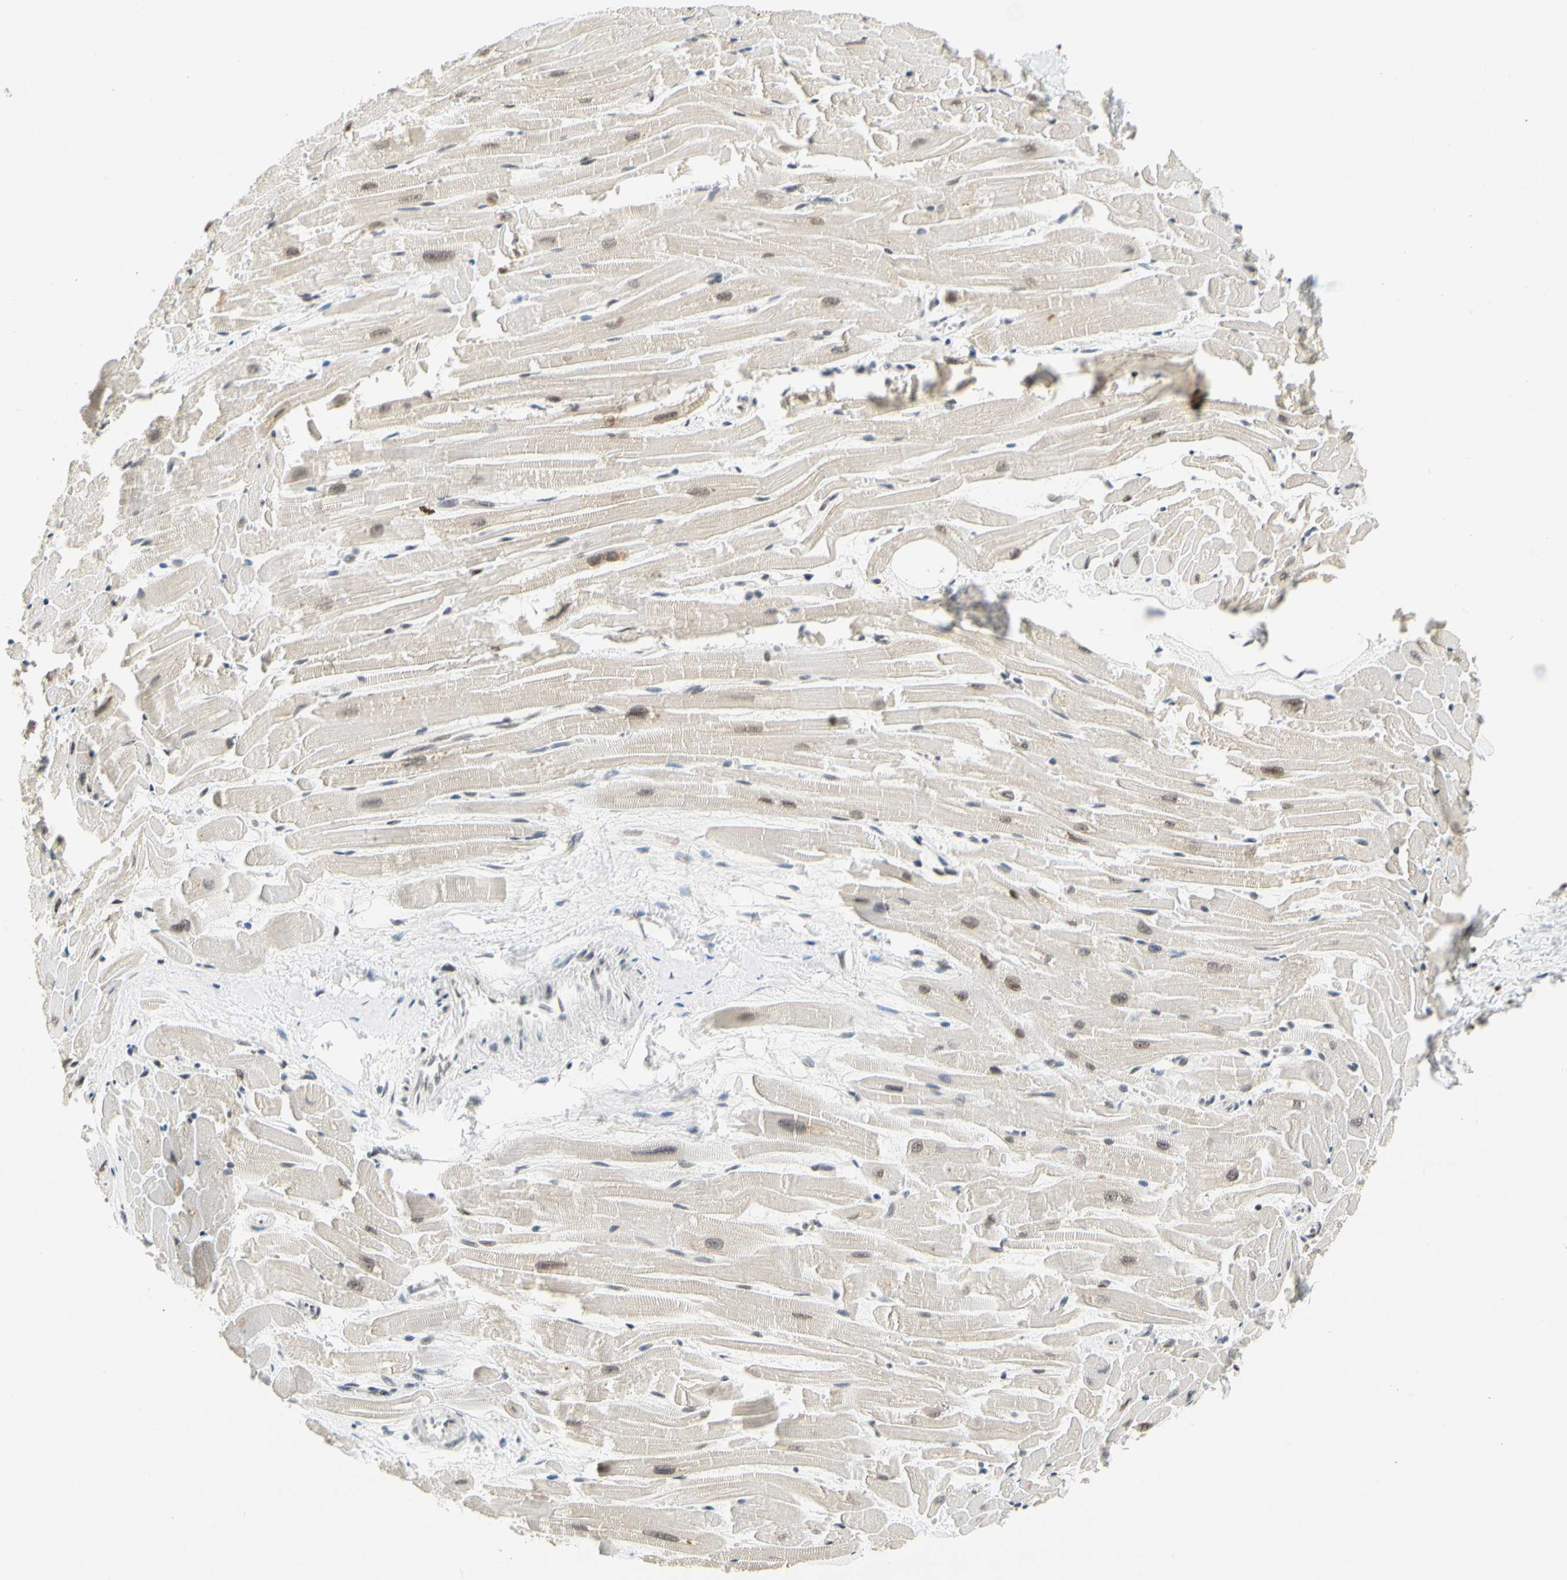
{"staining": {"intensity": "moderate", "quantity": "25%-75%", "location": "nuclear"}, "tissue": "heart muscle", "cell_type": "Cardiomyocytes", "image_type": "normal", "snomed": [{"axis": "morphology", "description": "Normal tissue, NOS"}, {"axis": "topography", "description": "Heart"}], "caption": "Cardiomyocytes exhibit moderate nuclear positivity in about 25%-75% of cells in benign heart muscle.", "gene": "ZSCAN16", "patient": {"sex": "female", "age": 19}}